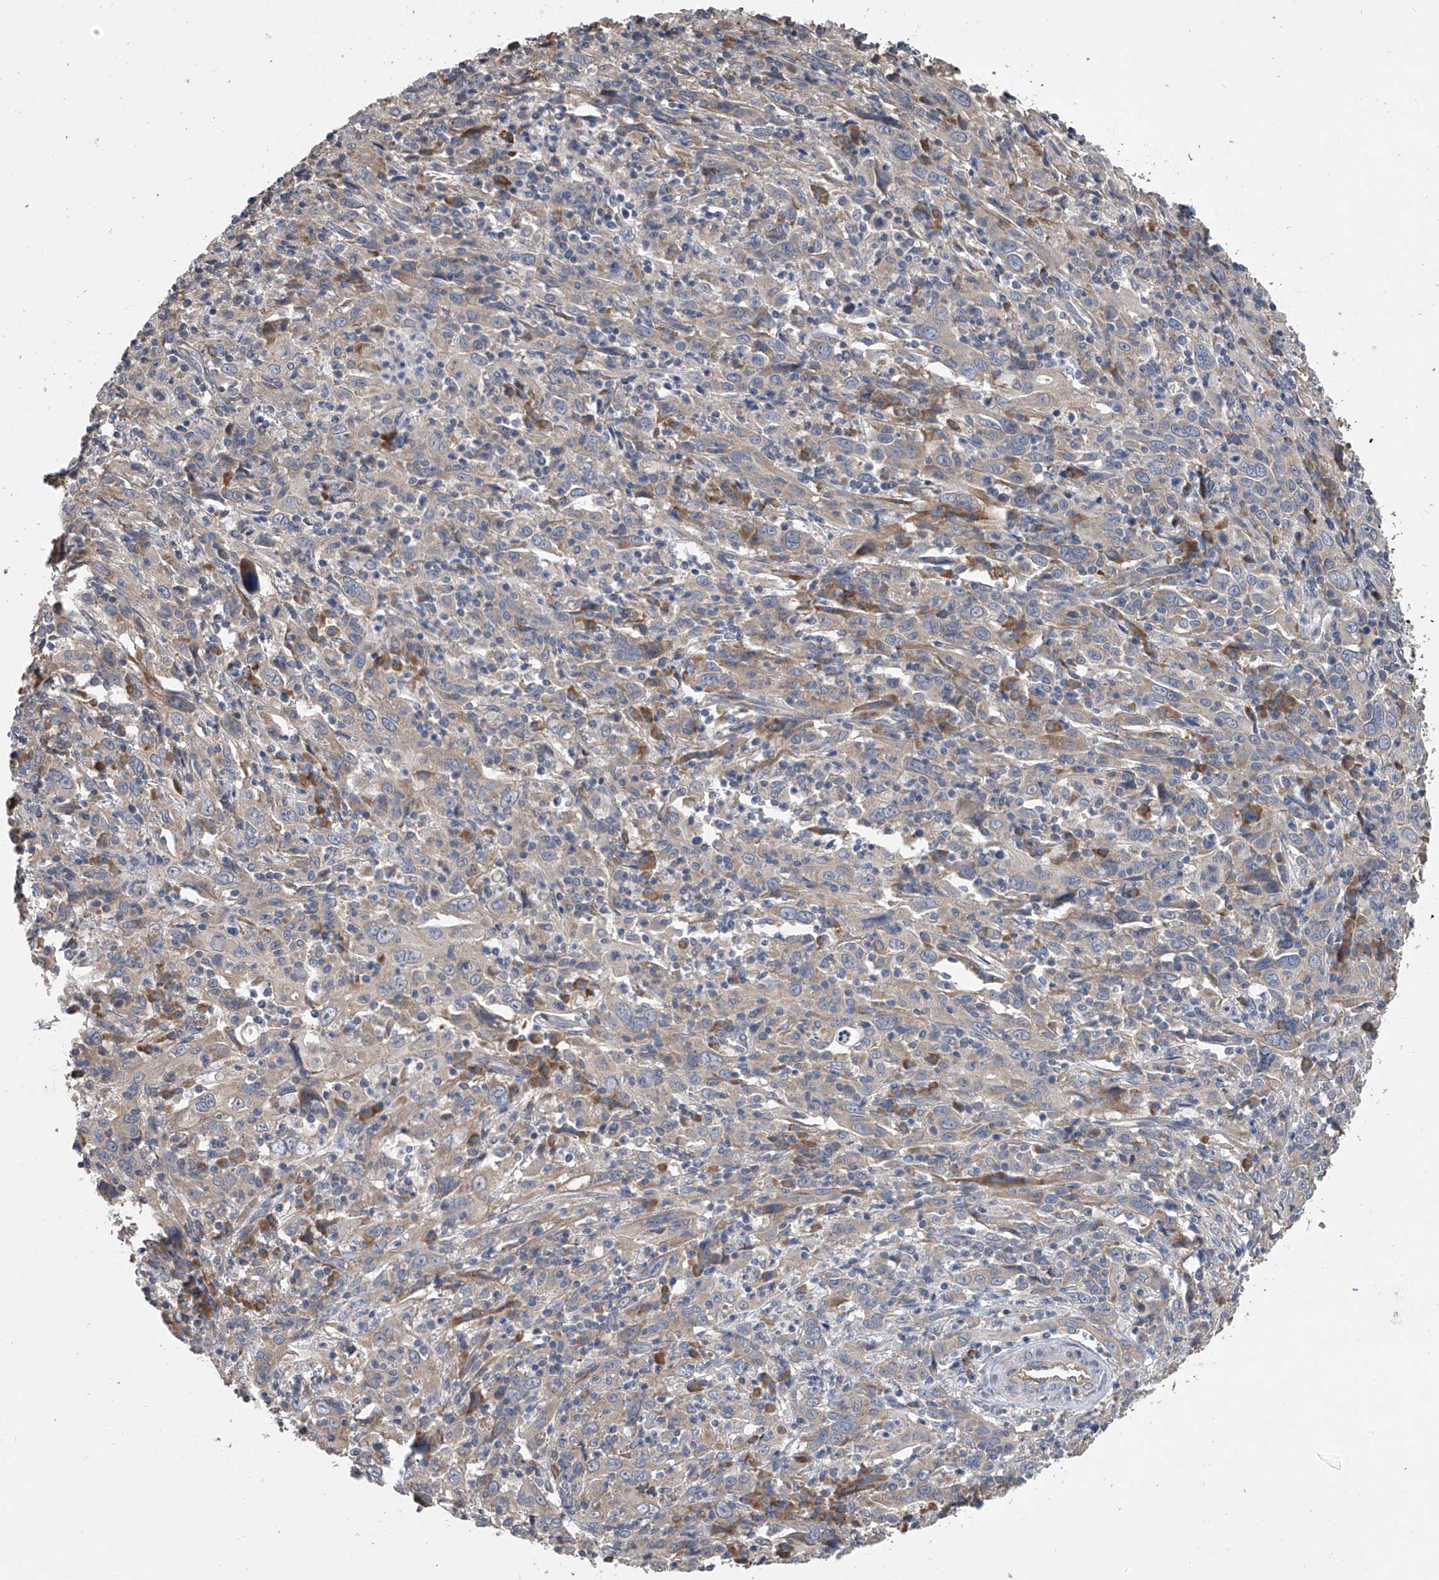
{"staining": {"intensity": "weak", "quantity": "25%-75%", "location": "cytoplasmic/membranous"}, "tissue": "cervical cancer", "cell_type": "Tumor cells", "image_type": "cancer", "snomed": [{"axis": "morphology", "description": "Squamous cell carcinoma, NOS"}, {"axis": "topography", "description": "Cervix"}], "caption": "An IHC histopathology image of tumor tissue is shown. Protein staining in brown shows weak cytoplasmic/membranous positivity in cervical cancer within tumor cells. (DAB (3,3'-diaminobenzidine) IHC with brightfield microscopy, high magnification).", "gene": "DOCK9", "patient": {"sex": "female", "age": 46}}